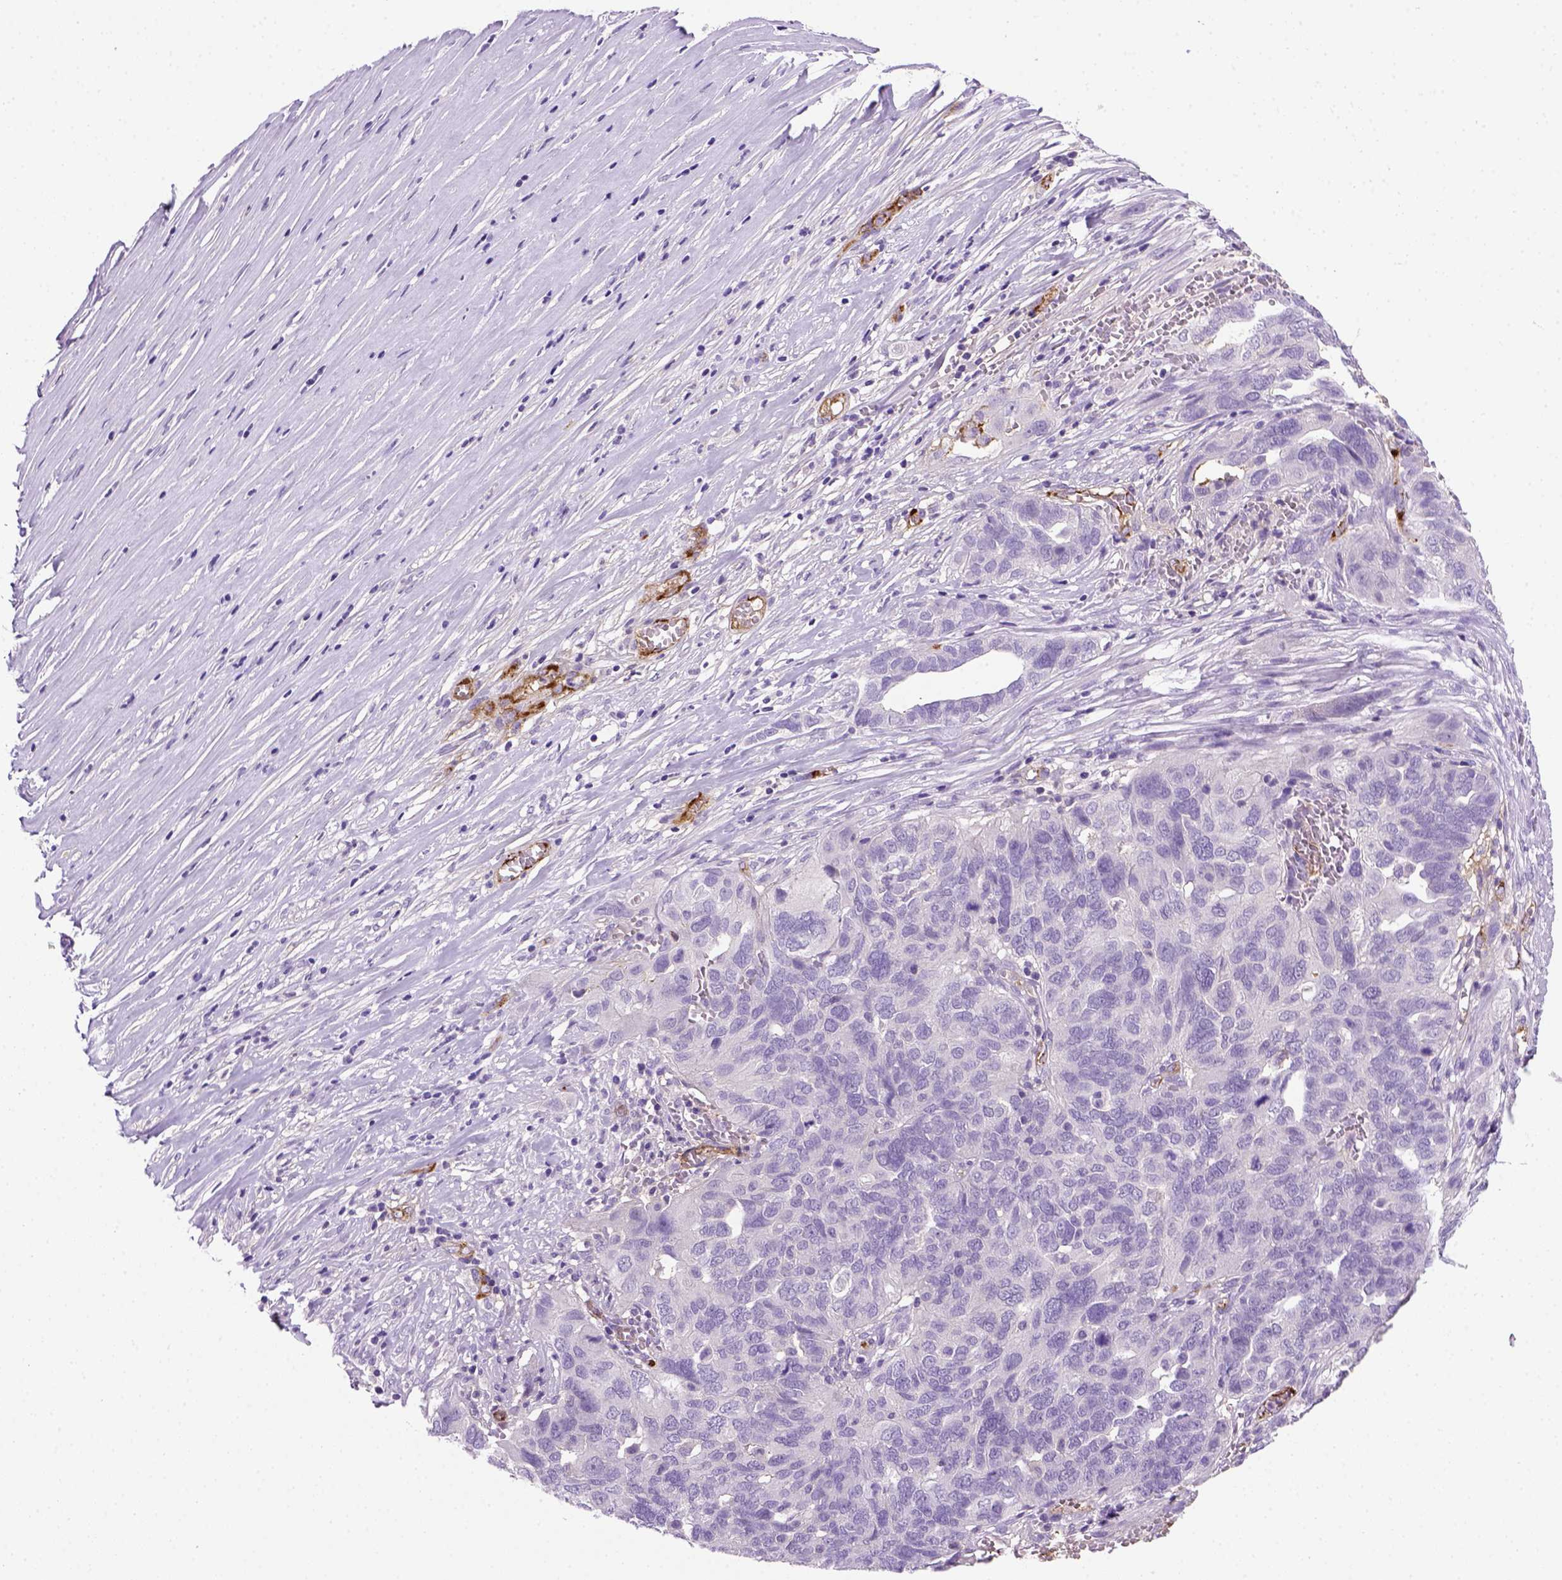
{"staining": {"intensity": "negative", "quantity": "none", "location": "none"}, "tissue": "ovarian cancer", "cell_type": "Tumor cells", "image_type": "cancer", "snomed": [{"axis": "morphology", "description": "Carcinoma, endometroid"}, {"axis": "topography", "description": "Soft tissue"}, {"axis": "topography", "description": "Ovary"}], "caption": "This is an immunohistochemistry micrograph of ovarian cancer (endometroid carcinoma). There is no expression in tumor cells.", "gene": "VWF", "patient": {"sex": "female", "age": 52}}